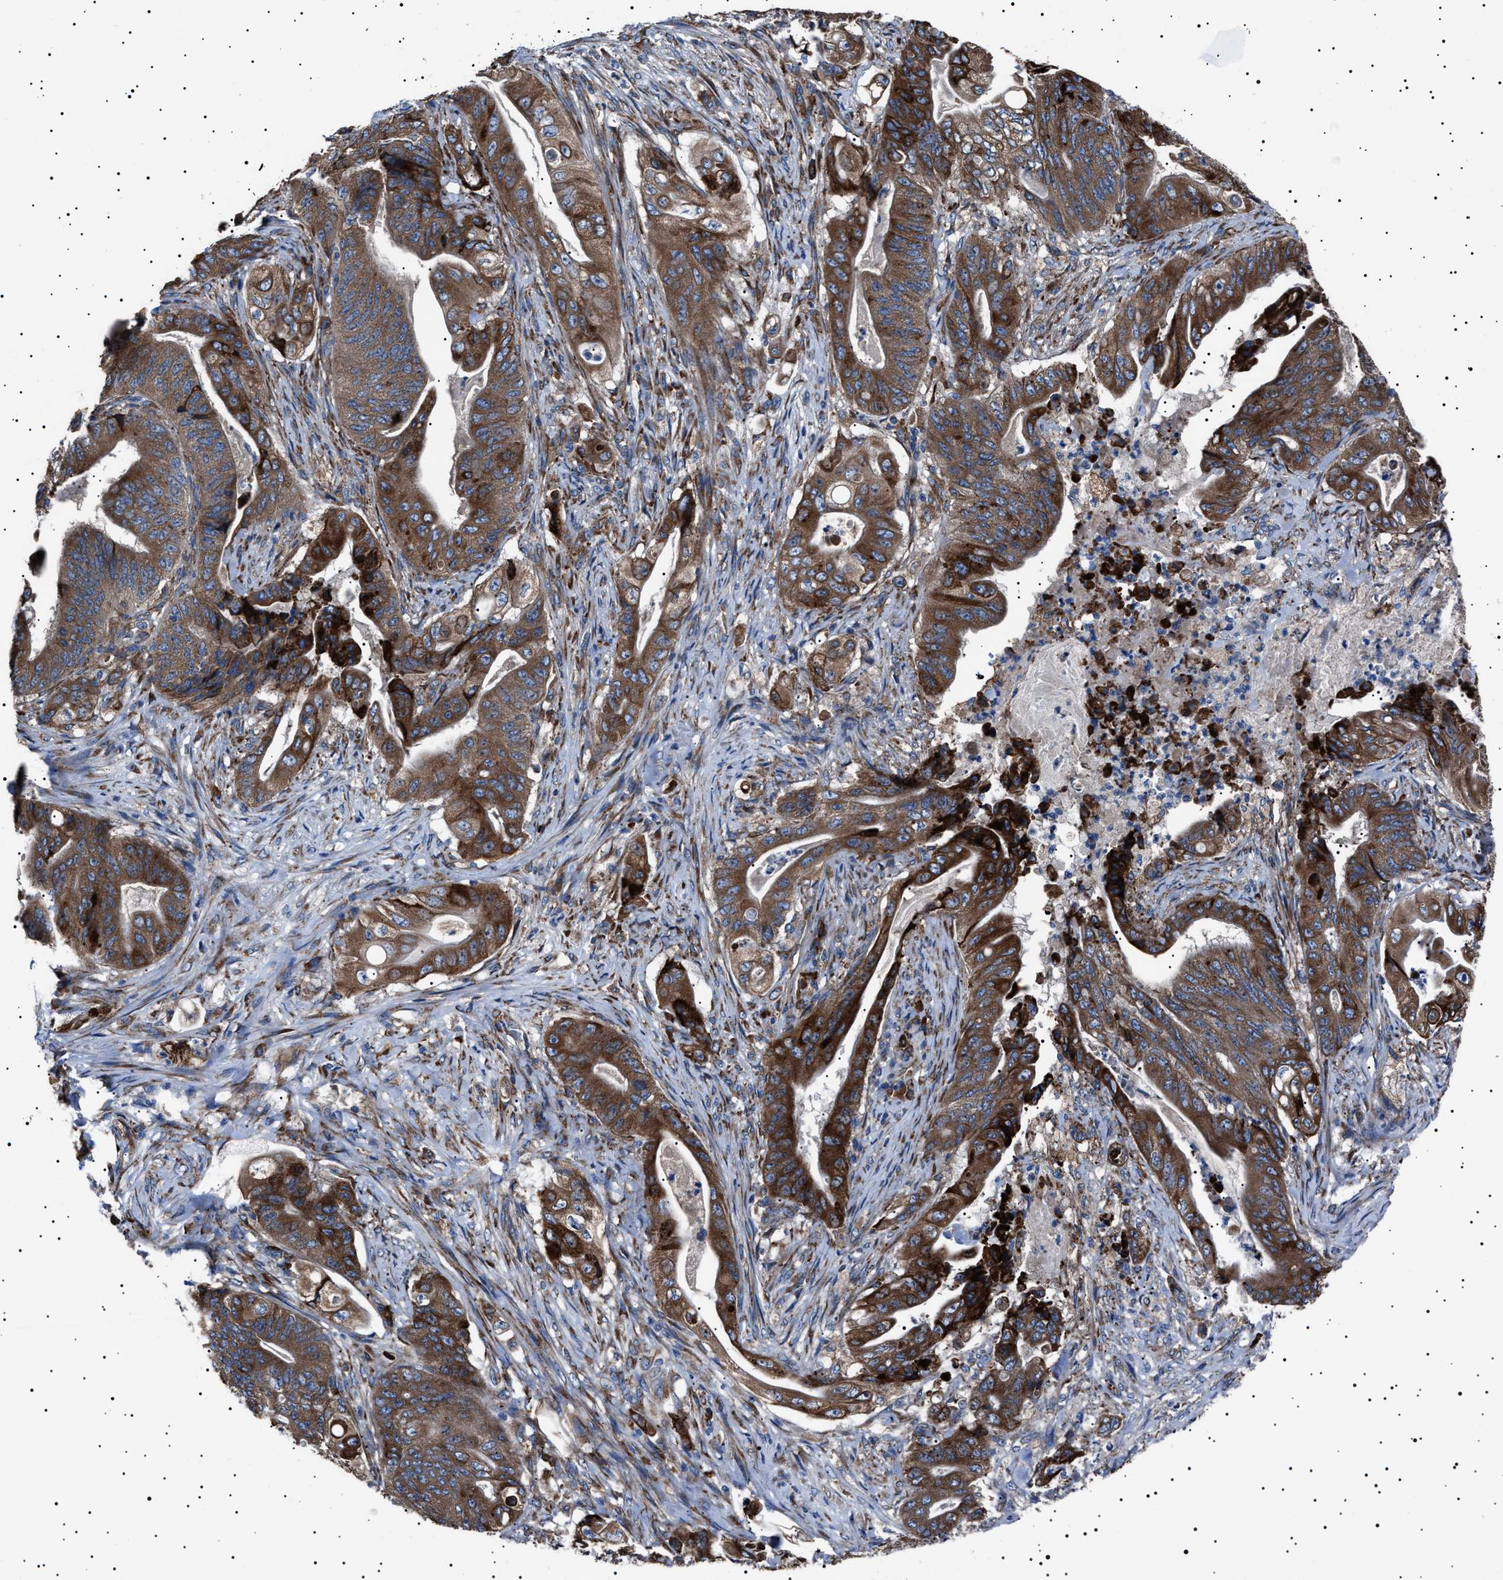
{"staining": {"intensity": "strong", "quantity": "25%-75%", "location": "cytoplasmic/membranous"}, "tissue": "stomach cancer", "cell_type": "Tumor cells", "image_type": "cancer", "snomed": [{"axis": "morphology", "description": "Adenocarcinoma, NOS"}, {"axis": "topography", "description": "Stomach"}], "caption": "Immunohistochemical staining of human stomach cancer (adenocarcinoma) shows high levels of strong cytoplasmic/membranous protein expression in approximately 25%-75% of tumor cells. Nuclei are stained in blue.", "gene": "TOP1MT", "patient": {"sex": "female", "age": 73}}